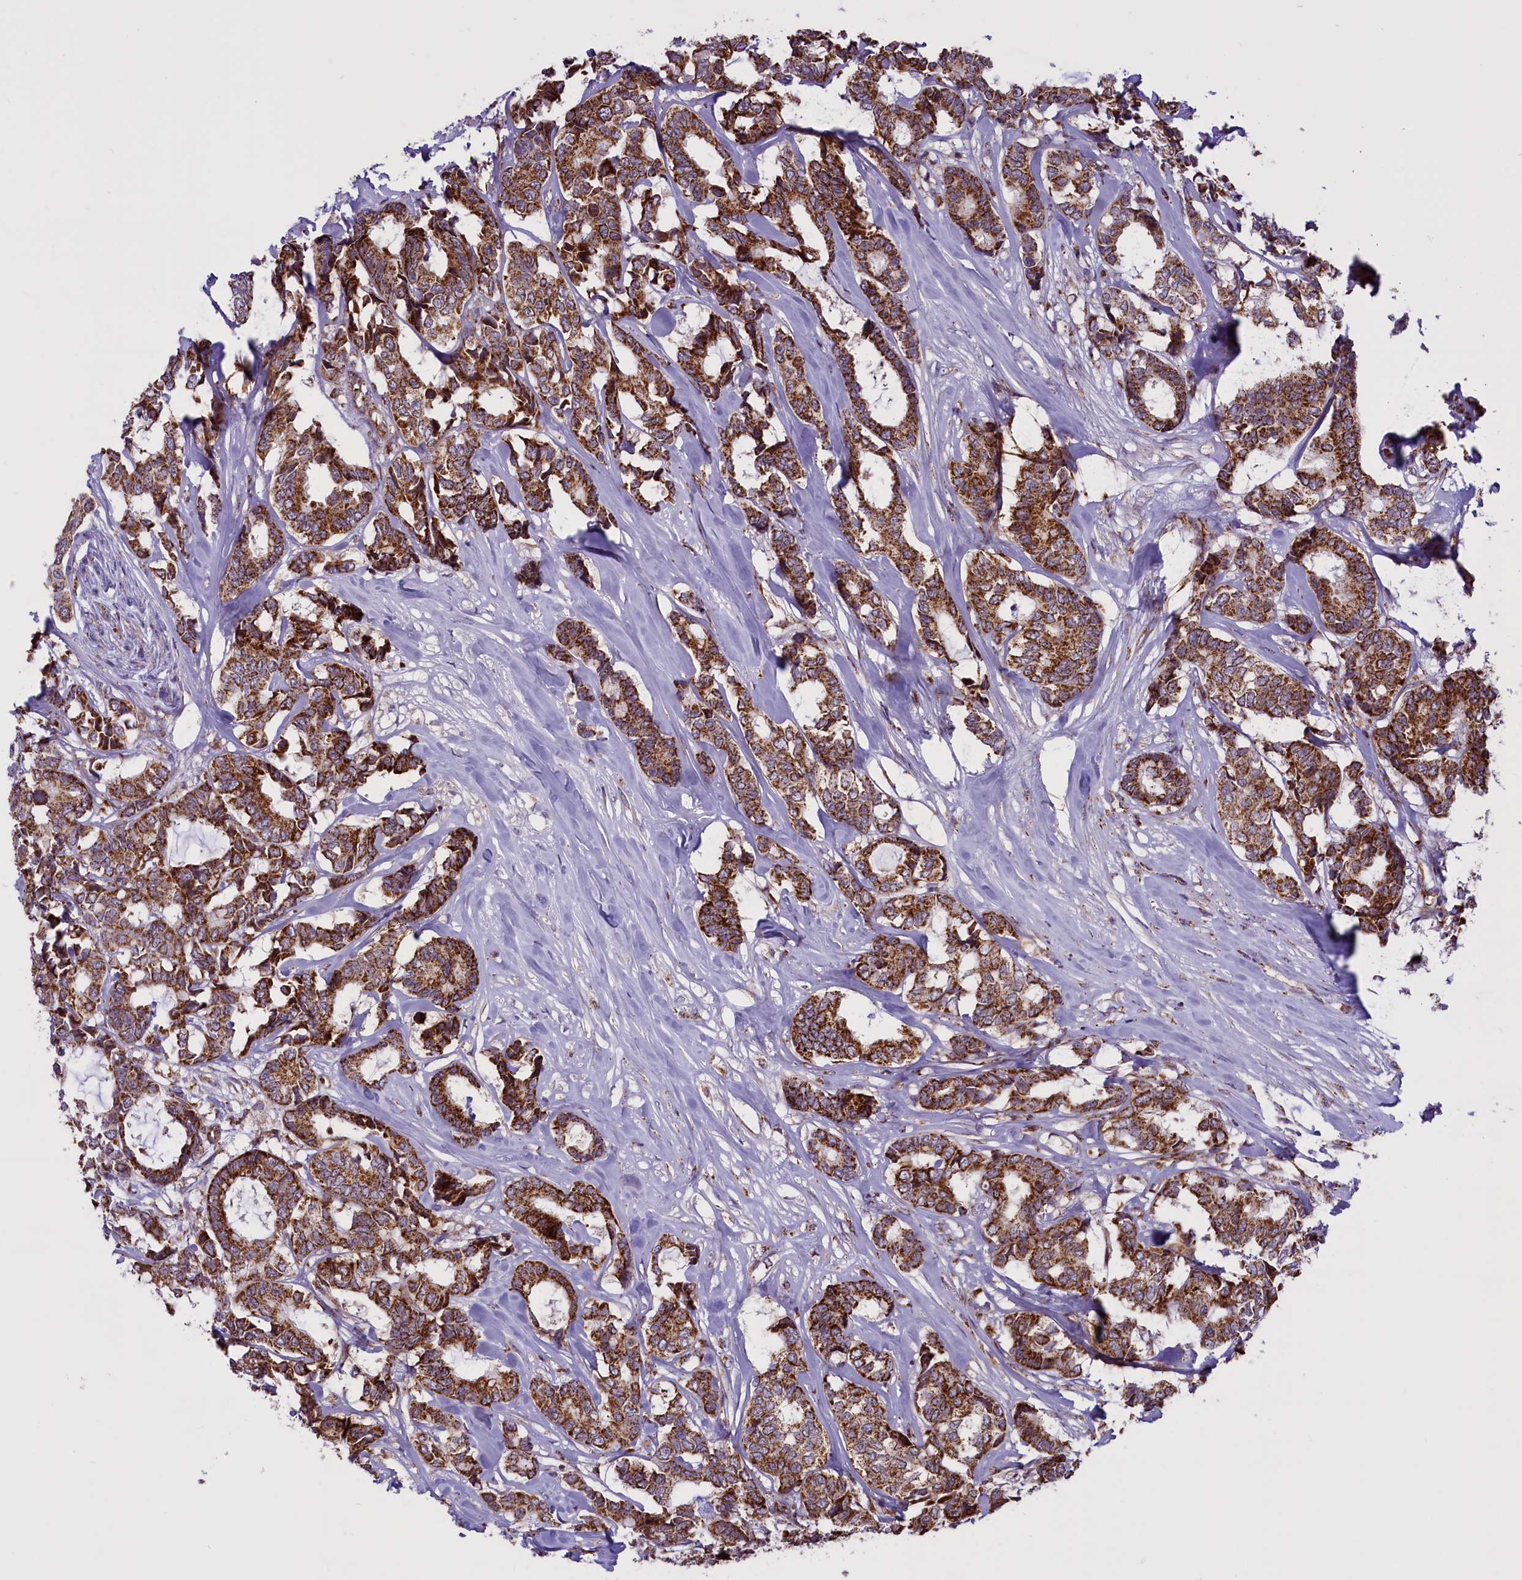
{"staining": {"intensity": "strong", "quantity": ">75%", "location": "cytoplasmic/membranous"}, "tissue": "breast cancer", "cell_type": "Tumor cells", "image_type": "cancer", "snomed": [{"axis": "morphology", "description": "Duct carcinoma"}, {"axis": "topography", "description": "Breast"}], "caption": "Immunohistochemical staining of breast invasive ductal carcinoma displays high levels of strong cytoplasmic/membranous expression in about >75% of tumor cells.", "gene": "NDUFS5", "patient": {"sex": "female", "age": 87}}